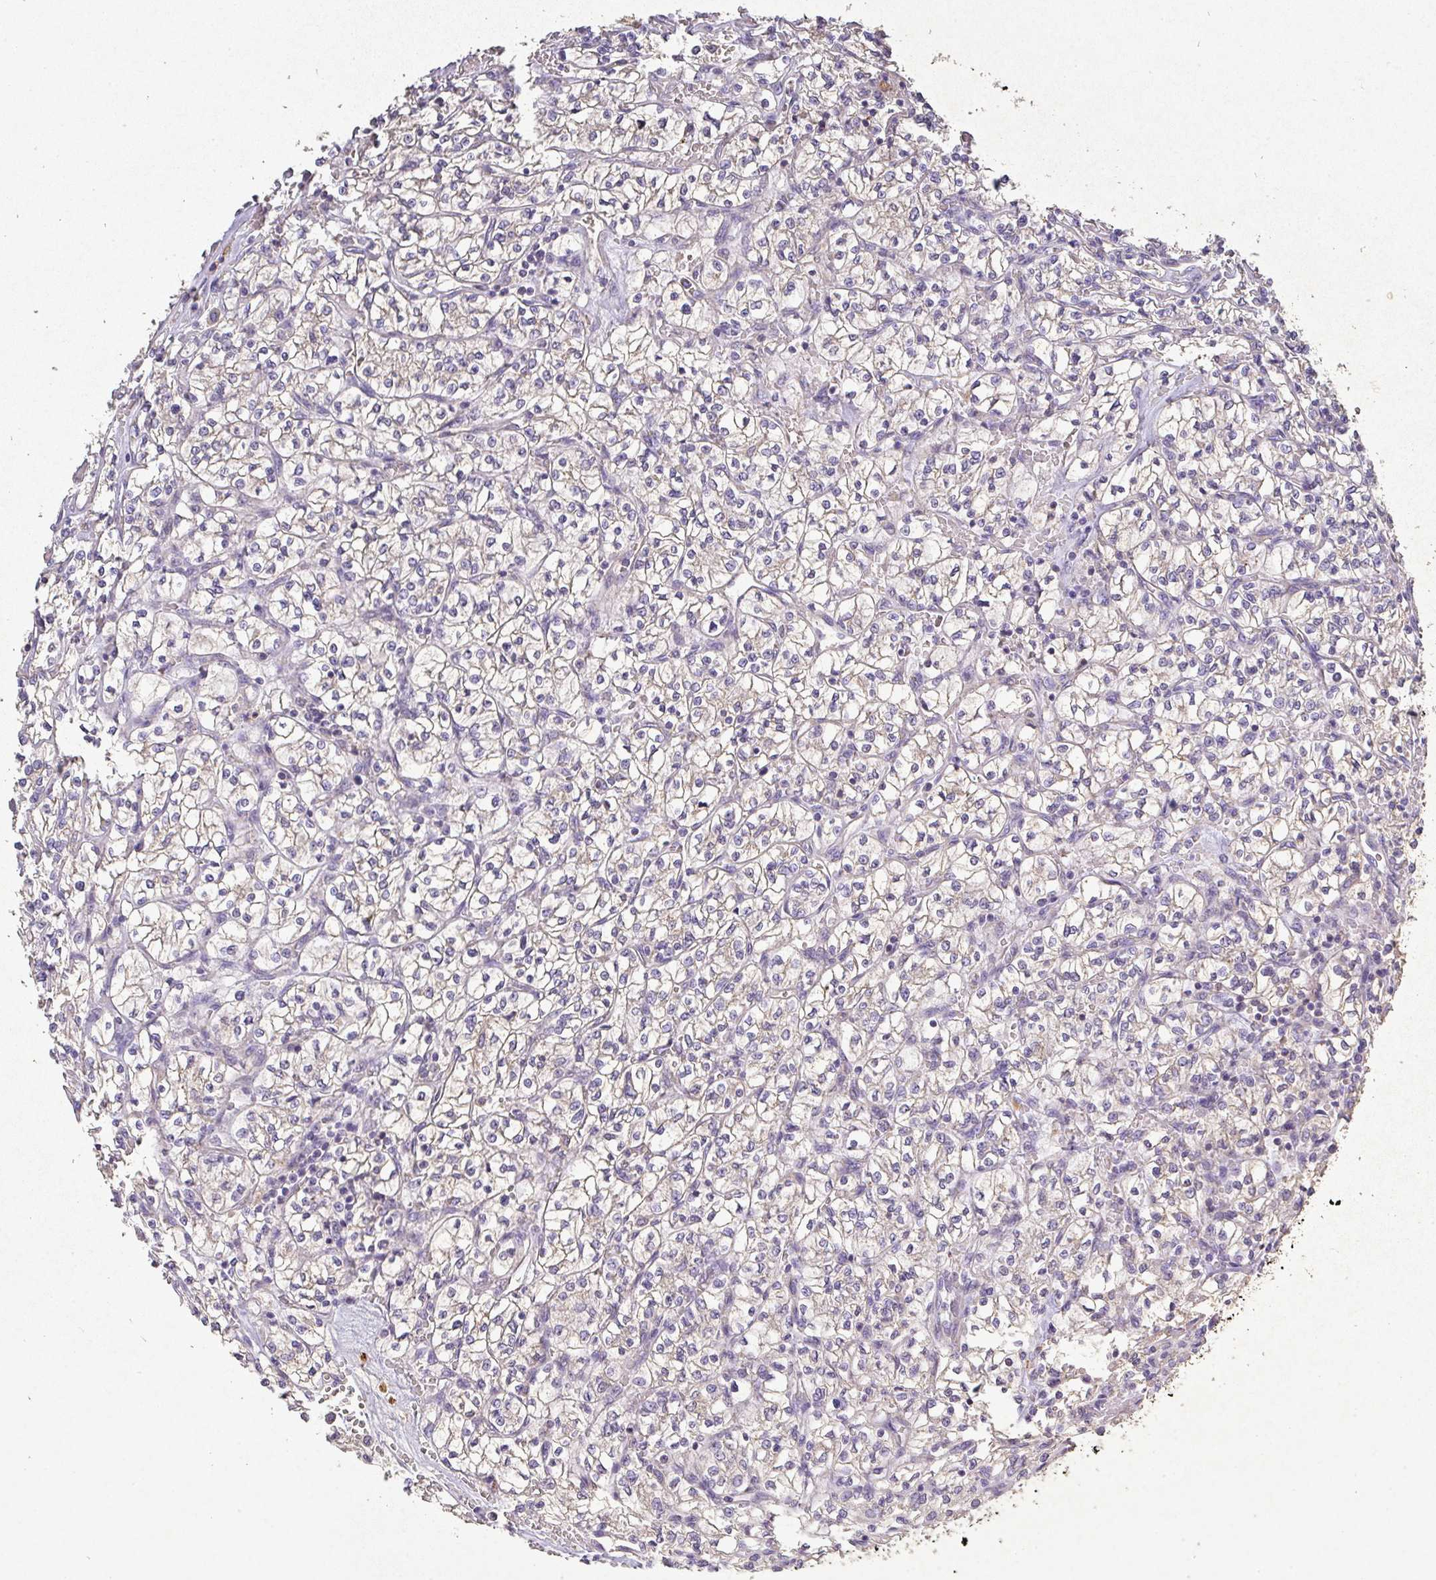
{"staining": {"intensity": "negative", "quantity": "none", "location": "none"}, "tissue": "renal cancer", "cell_type": "Tumor cells", "image_type": "cancer", "snomed": [{"axis": "morphology", "description": "Adenocarcinoma, NOS"}, {"axis": "topography", "description": "Kidney"}], "caption": "IHC of renal cancer shows no staining in tumor cells.", "gene": "RPS2", "patient": {"sex": "female", "age": 64}}